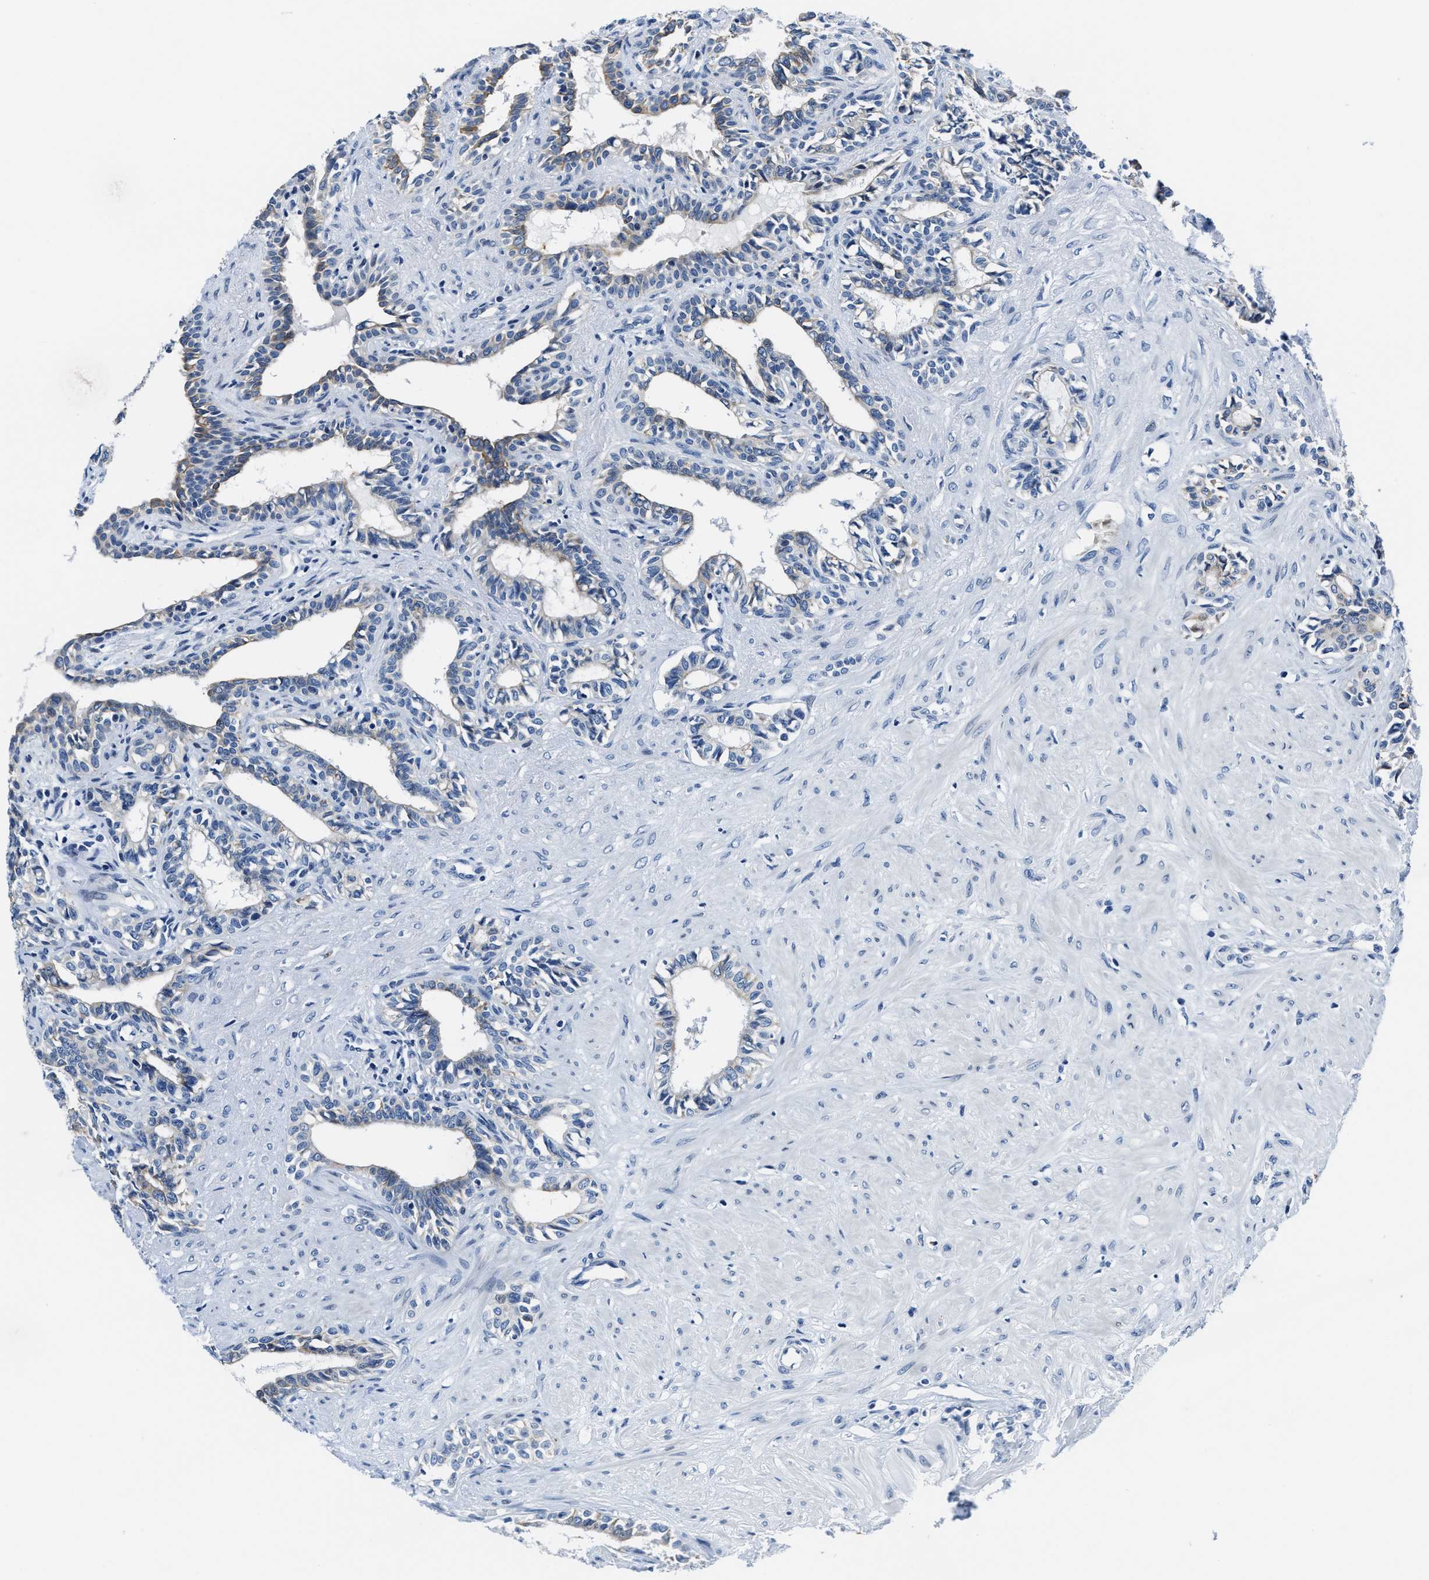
{"staining": {"intensity": "negative", "quantity": "none", "location": "none"}, "tissue": "seminal vesicle", "cell_type": "Glandular cells", "image_type": "normal", "snomed": [{"axis": "morphology", "description": "Normal tissue, NOS"}, {"axis": "morphology", "description": "Adenocarcinoma, High grade"}, {"axis": "topography", "description": "Prostate"}, {"axis": "topography", "description": "Seminal veicle"}], "caption": "This photomicrograph is of normal seminal vesicle stained with IHC to label a protein in brown with the nuclei are counter-stained blue. There is no positivity in glandular cells. (Stains: DAB IHC with hematoxylin counter stain, Microscopy: brightfield microscopy at high magnification).", "gene": "ASZ1", "patient": {"sex": "male", "age": 55}}